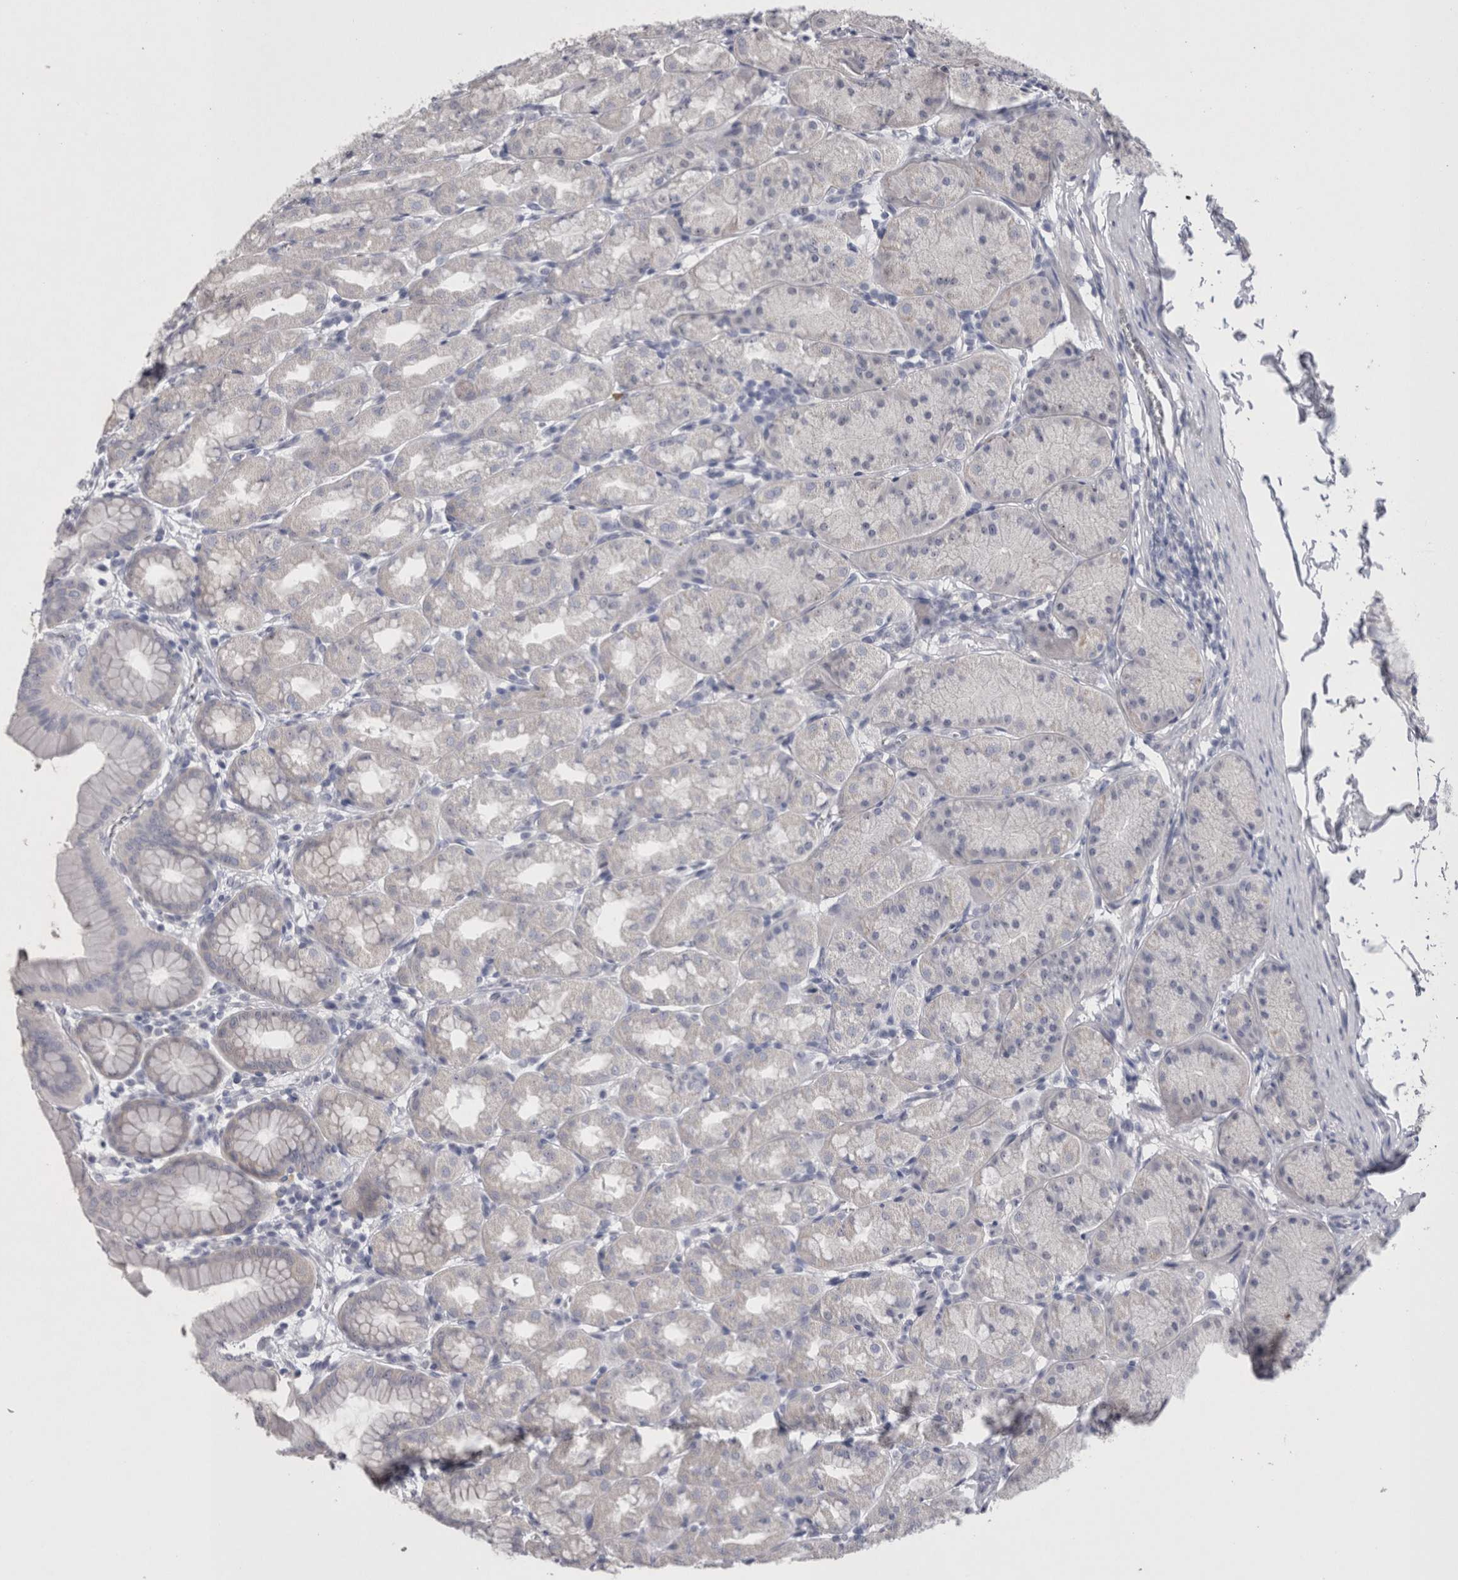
{"staining": {"intensity": "negative", "quantity": "none", "location": "none"}, "tissue": "stomach", "cell_type": "Glandular cells", "image_type": "normal", "snomed": [{"axis": "morphology", "description": "Normal tissue, NOS"}, {"axis": "topography", "description": "Stomach"}], "caption": "The image shows no significant expression in glandular cells of stomach. (Brightfield microscopy of DAB (3,3'-diaminobenzidine) immunohistochemistry (IHC) at high magnification).", "gene": "PWP2", "patient": {"sex": "male", "age": 42}}